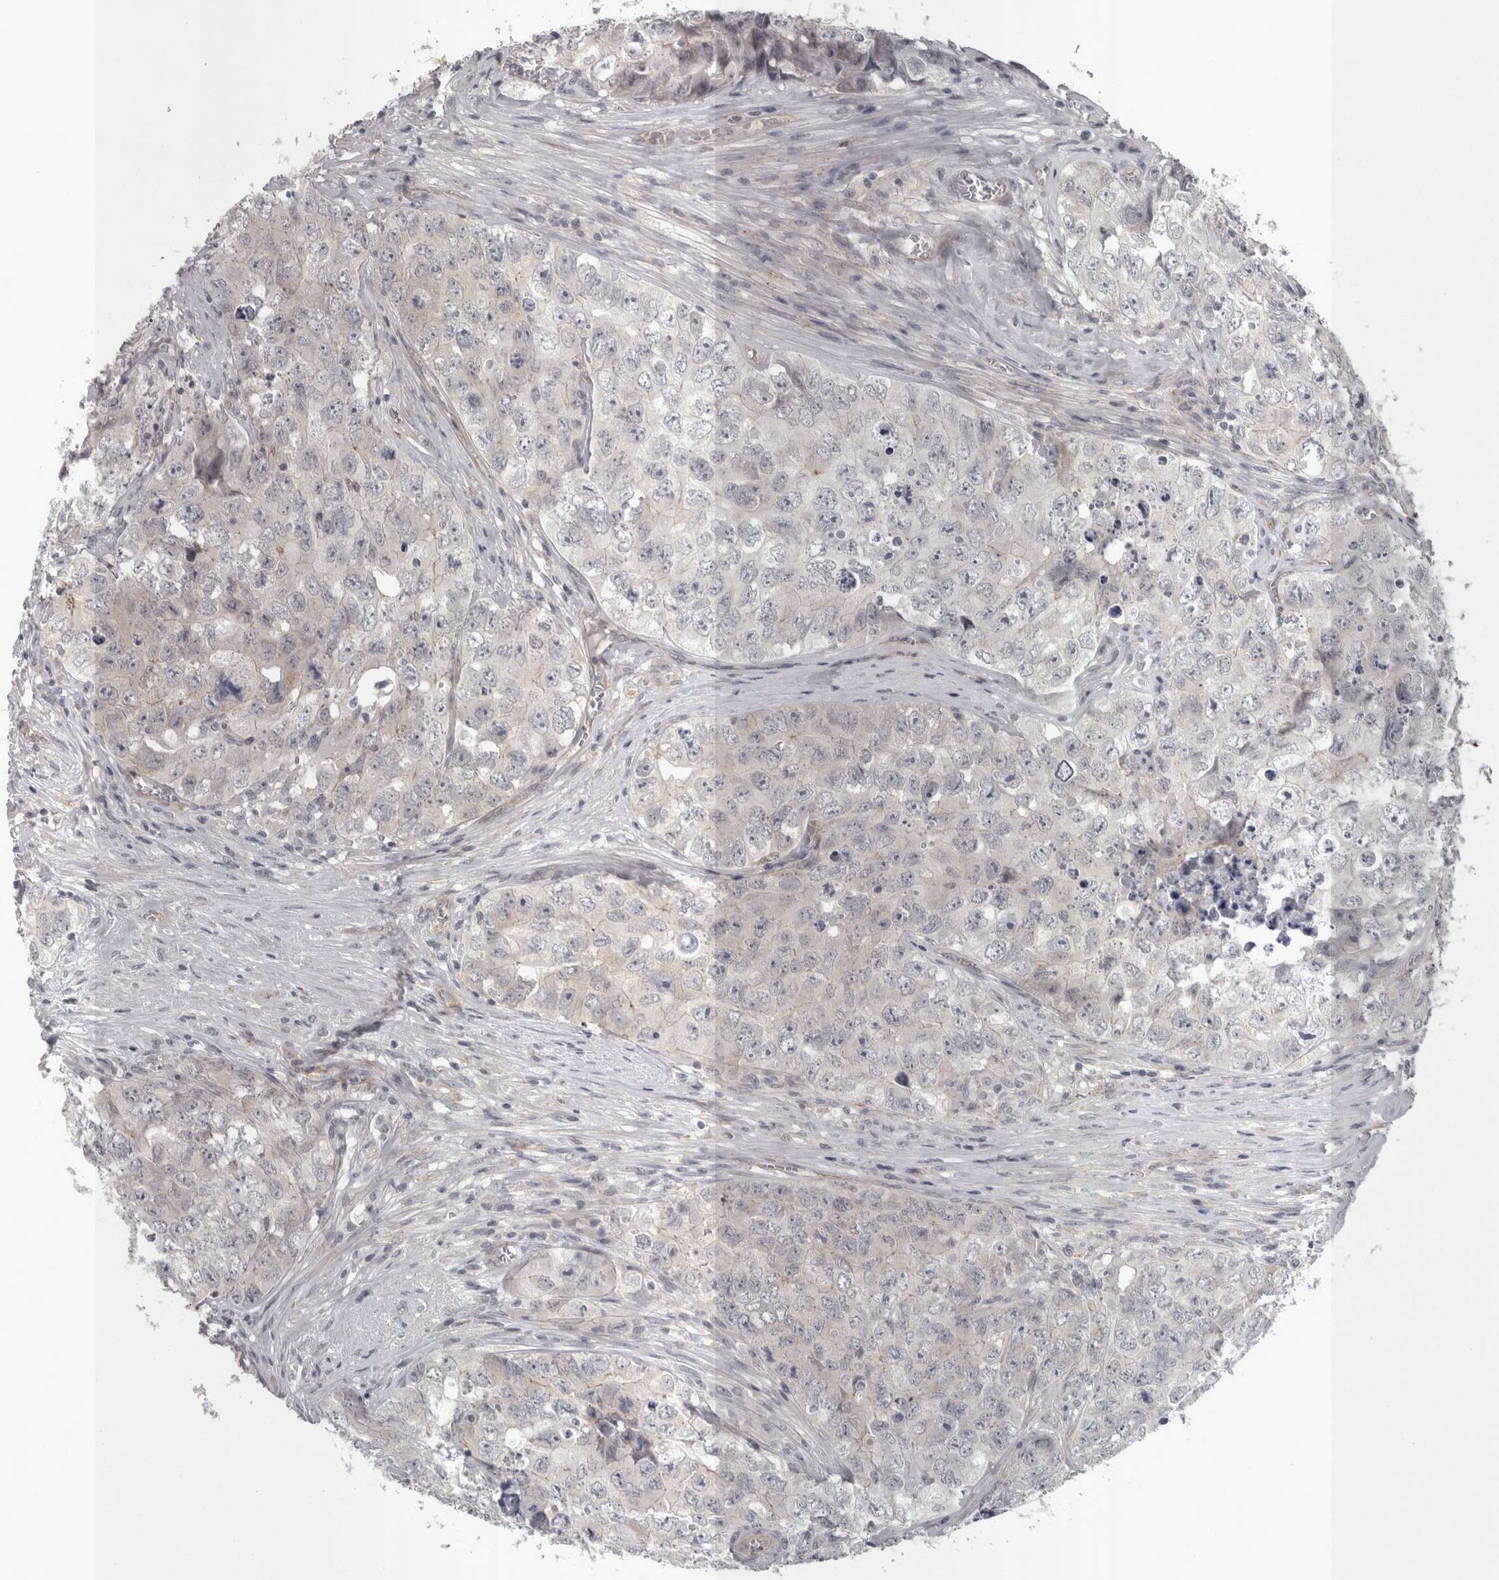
{"staining": {"intensity": "negative", "quantity": "none", "location": "none"}, "tissue": "testis cancer", "cell_type": "Tumor cells", "image_type": "cancer", "snomed": [{"axis": "morphology", "description": "Seminoma, NOS"}, {"axis": "morphology", "description": "Carcinoma, Embryonal, NOS"}, {"axis": "topography", "description": "Testis"}], "caption": "IHC of human testis cancer (seminoma) shows no staining in tumor cells.", "gene": "LYZL6", "patient": {"sex": "male", "age": 43}}